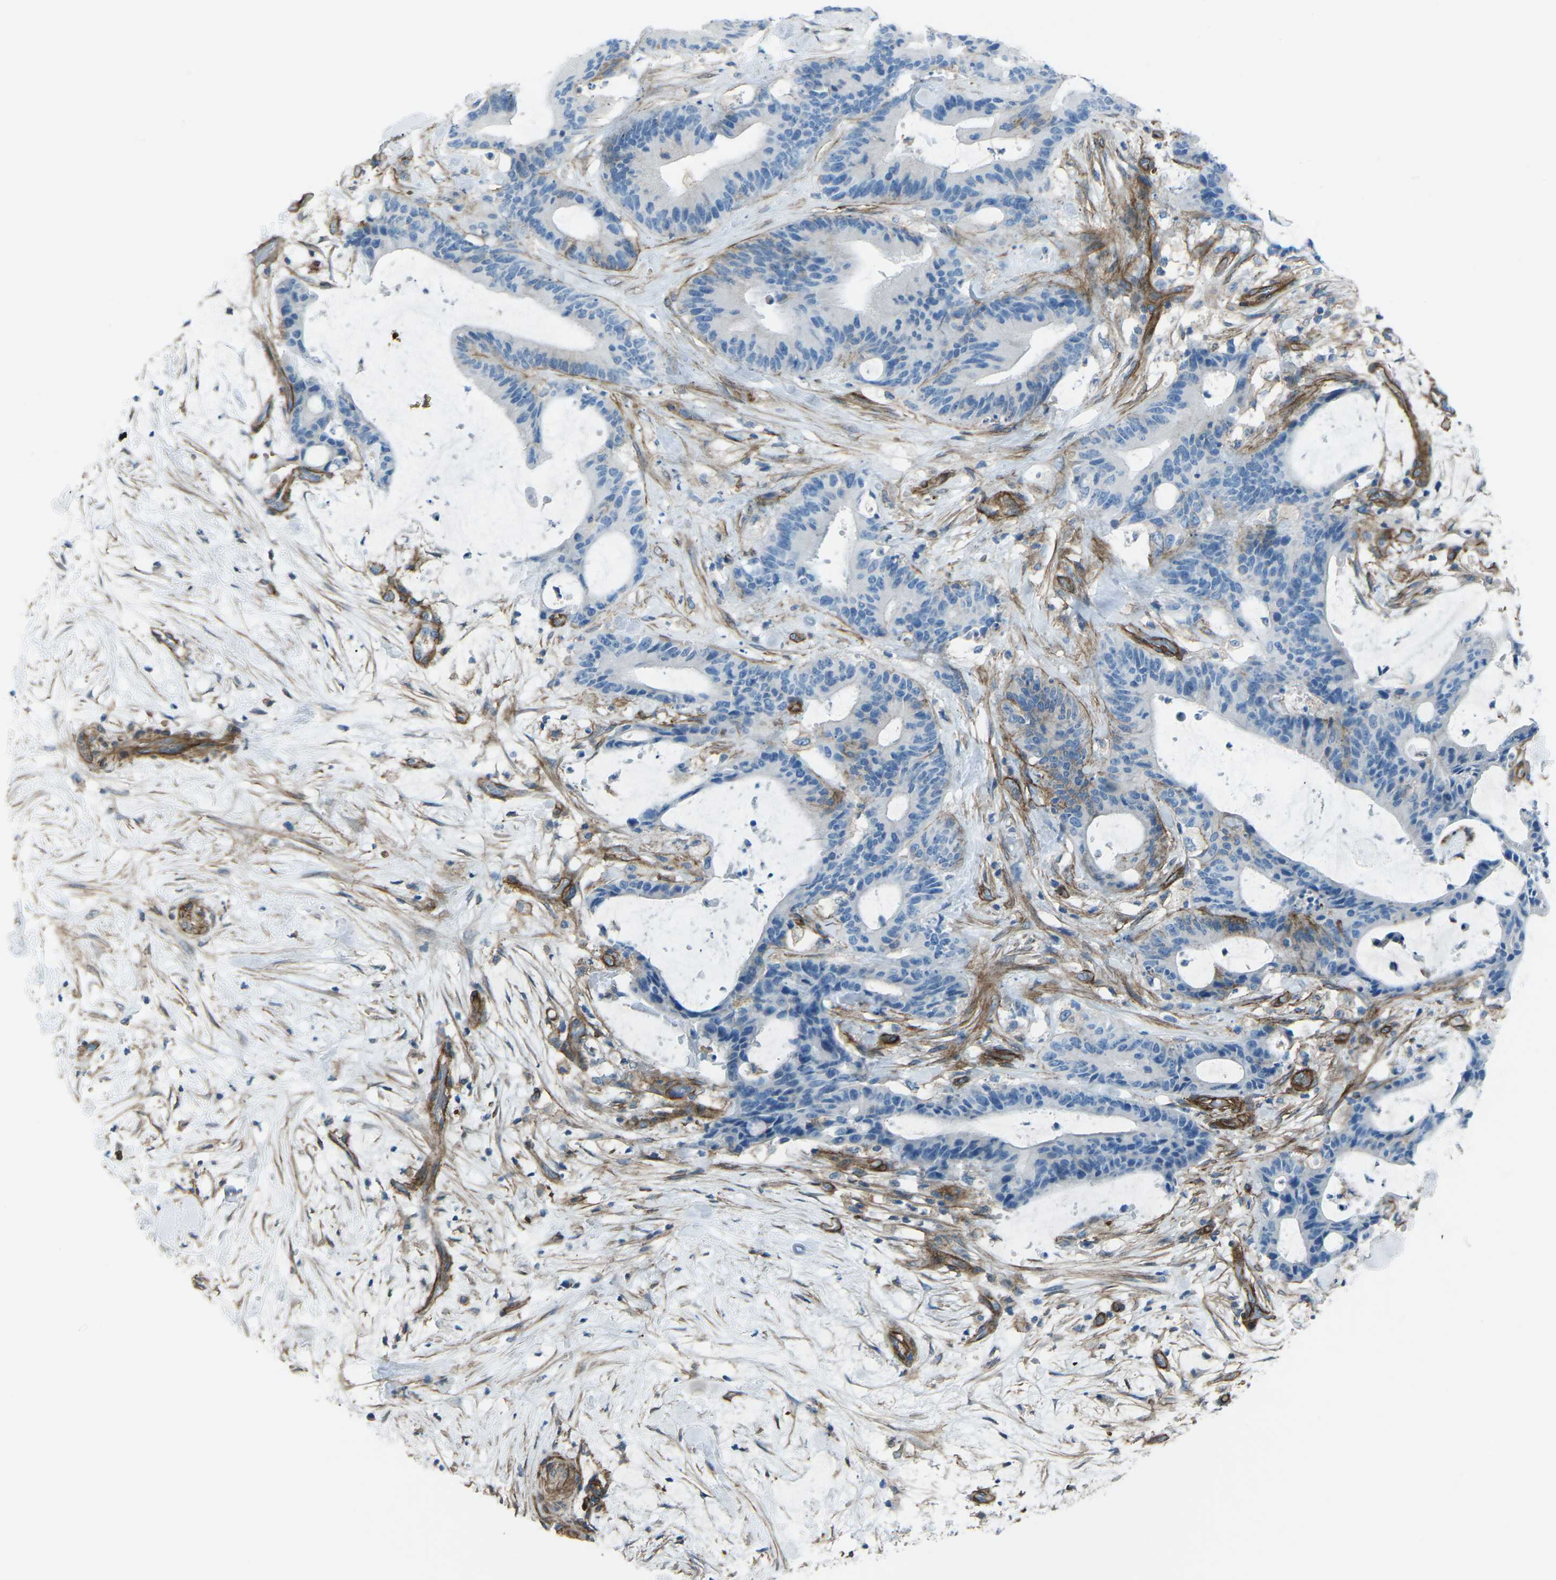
{"staining": {"intensity": "negative", "quantity": "none", "location": "none"}, "tissue": "liver cancer", "cell_type": "Tumor cells", "image_type": "cancer", "snomed": [{"axis": "morphology", "description": "Cholangiocarcinoma"}, {"axis": "topography", "description": "Liver"}], "caption": "The histopathology image reveals no significant staining in tumor cells of liver cancer (cholangiocarcinoma).", "gene": "UTRN", "patient": {"sex": "female", "age": 73}}